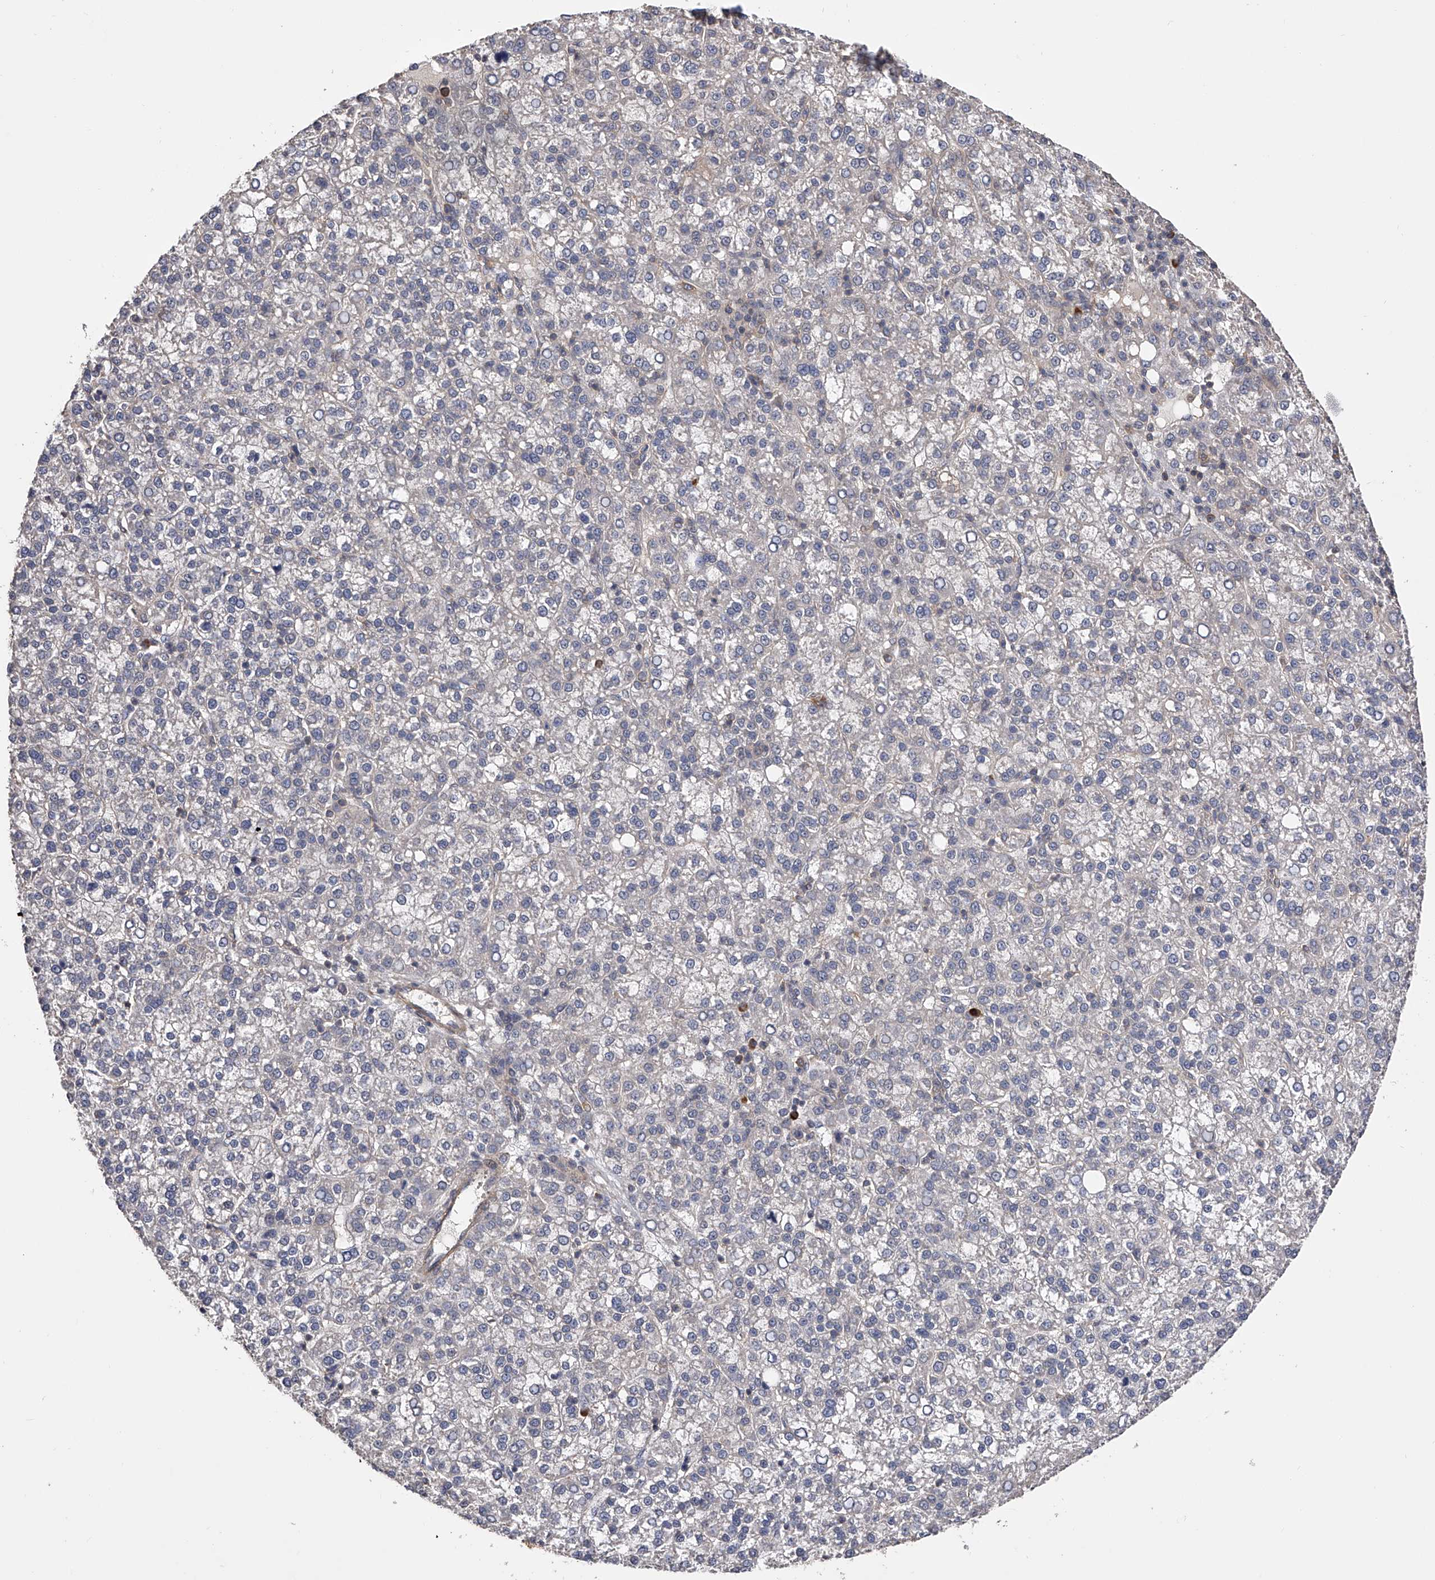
{"staining": {"intensity": "negative", "quantity": "none", "location": "none"}, "tissue": "liver cancer", "cell_type": "Tumor cells", "image_type": "cancer", "snomed": [{"axis": "morphology", "description": "Carcinoma, Hepatocellular, NOS"}, {"axis": "topography", "description": "Liver"}], "caption": "Photomicrograph shows no protein staining in tumor cells of liver cancer tissue.", "gene": "CFAP298", "patient": {"sex": "female", "age": 58}}